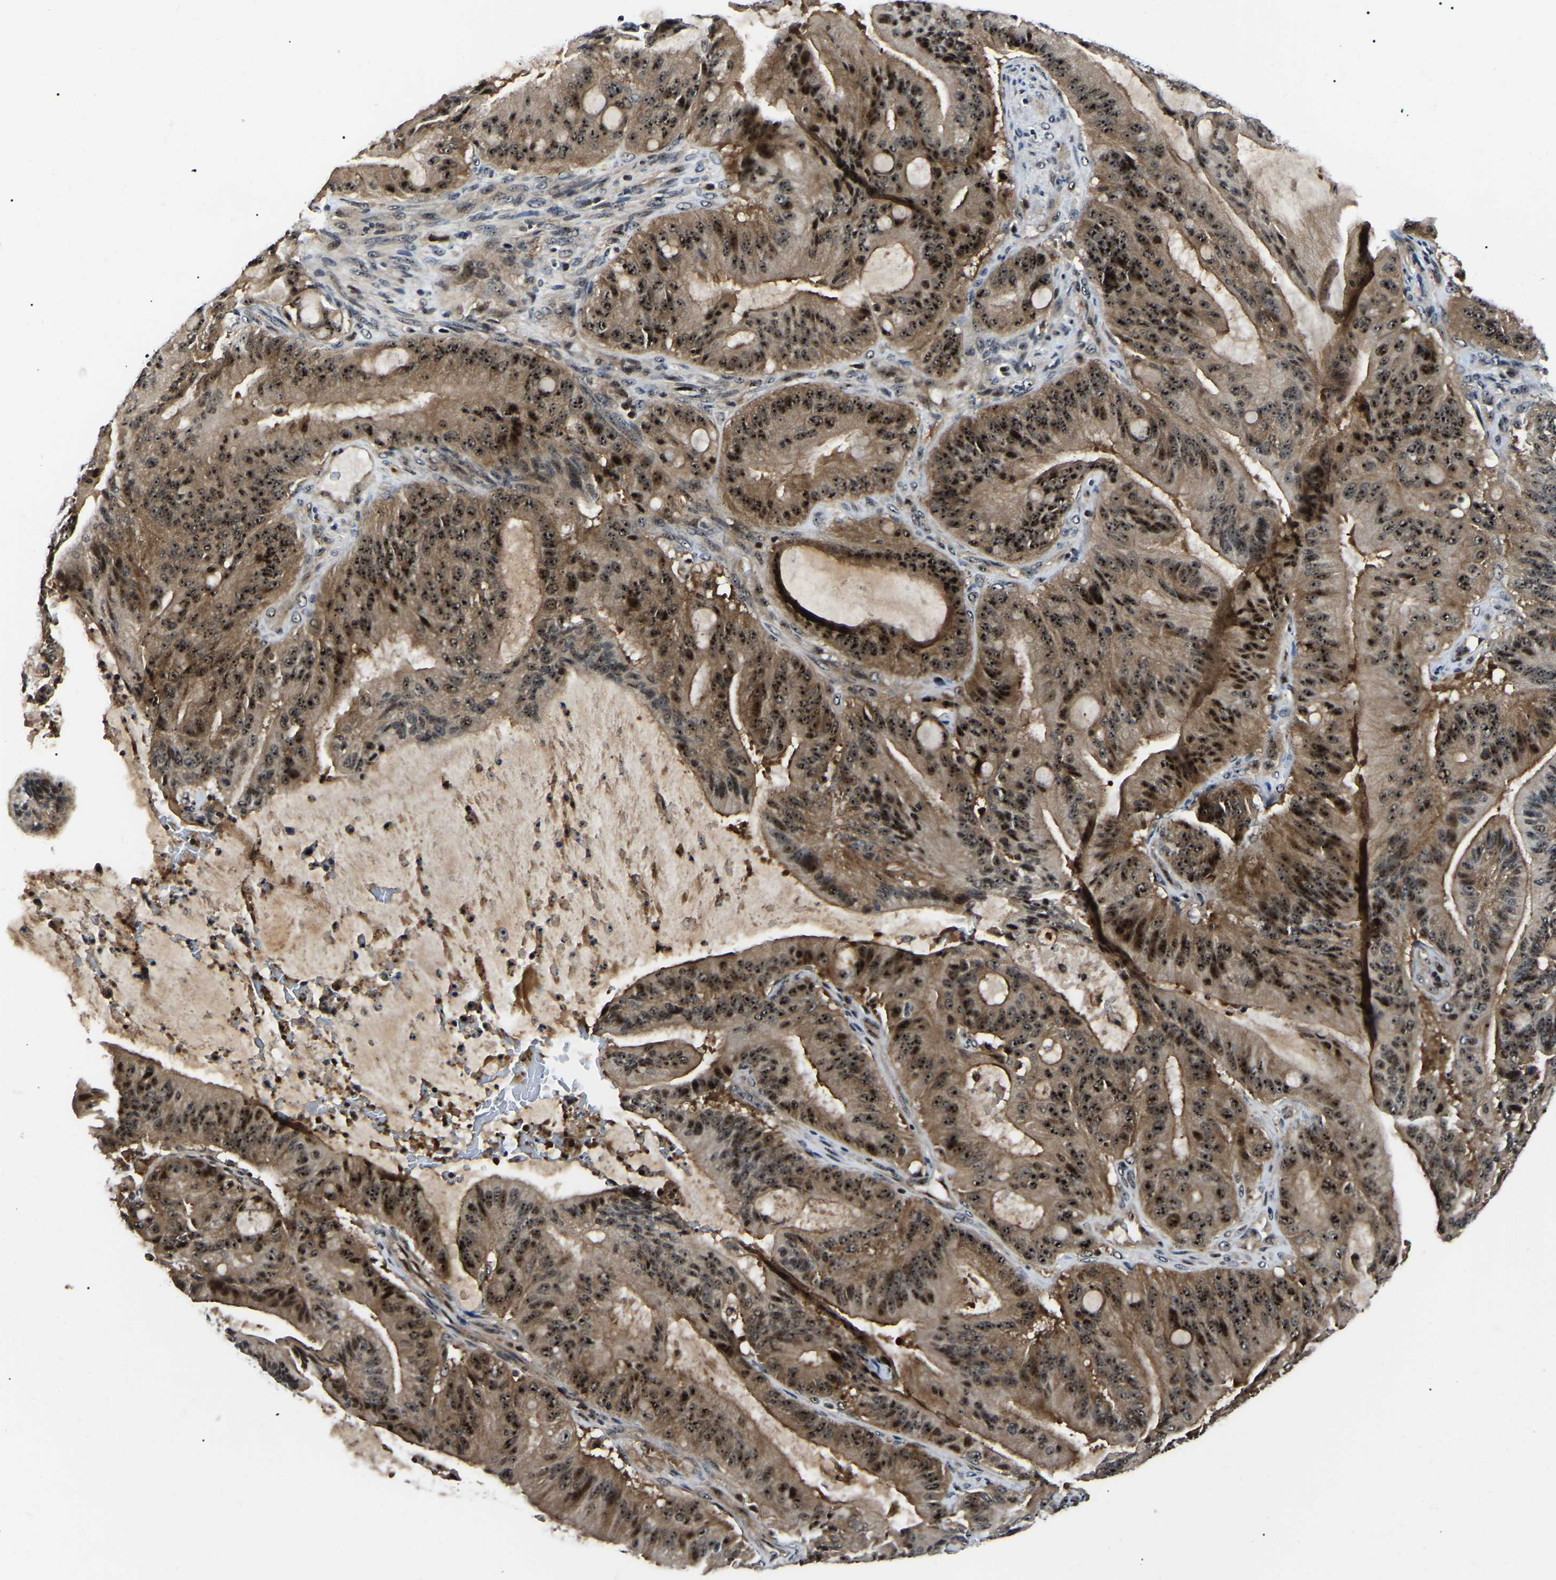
{"staining": {"intensity": "strong", "quantity": ">75%", "location": "cytoplasmic/membranous,nuclear"}, "tissue": "liver cancer", "cell_type": "Tumor cells", "image_type": "cancer", "snomed": [{"axis": "morphology", "description": "Normal tissue, NOS"}, {"axis": "morphology", "description": "Cholangiocarcinoma"}, {"axis": "topography", "description": "Liver"}, {"axis": "topography", "description": "Peripheral nerve tissue"}], "caption": "This micrograph exhibits liver cholangiocarcinoma stained with immunohistochemistry (IHC) to label a protein in brown. The cytoplasmic/membranous and nuclear of tumor cells show strong positivity for the protein. Nuclei are counter-stained blue.", "gene": "RRP1B", "patient": {"sex": "female", "age": 73}}